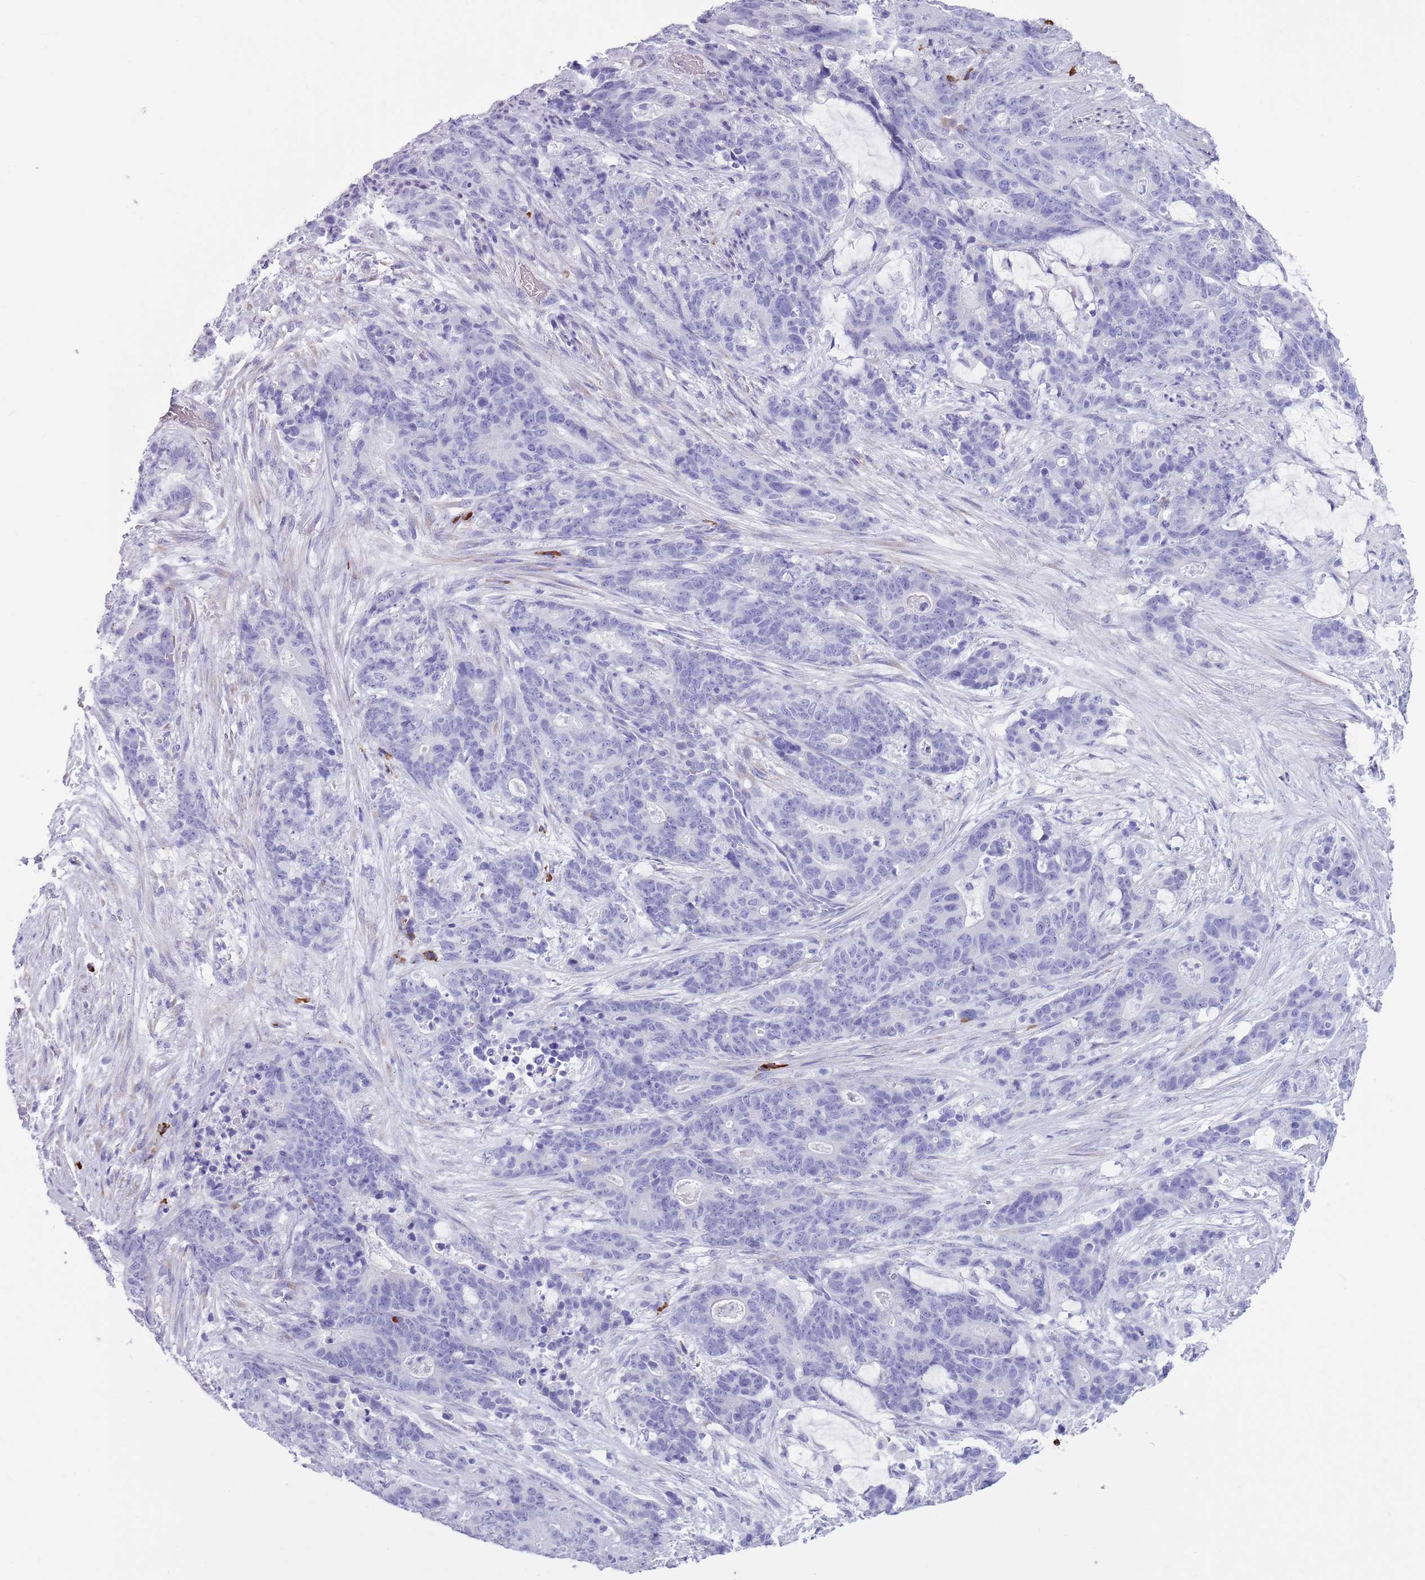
{"staining": {"intensity": "negative", "quantity": "none", "location": "none"}, "tissue": "stomach cancer", "cell_type": "Tumor cells", "image_type": "cancer", "snomed": [{"axis": "morphology", "description": "Adenocarcinoma, NOS"}, {"axis": "topography", "description": "Stomach"}], "caption": "DAB (3,3'-diaminobenzidine) immunohistochemical staining of stomach cancer displays no significant positivity in tumor cells.", "gene": "LY6G5B", "patient": {"sex": "female", "age": 76}}